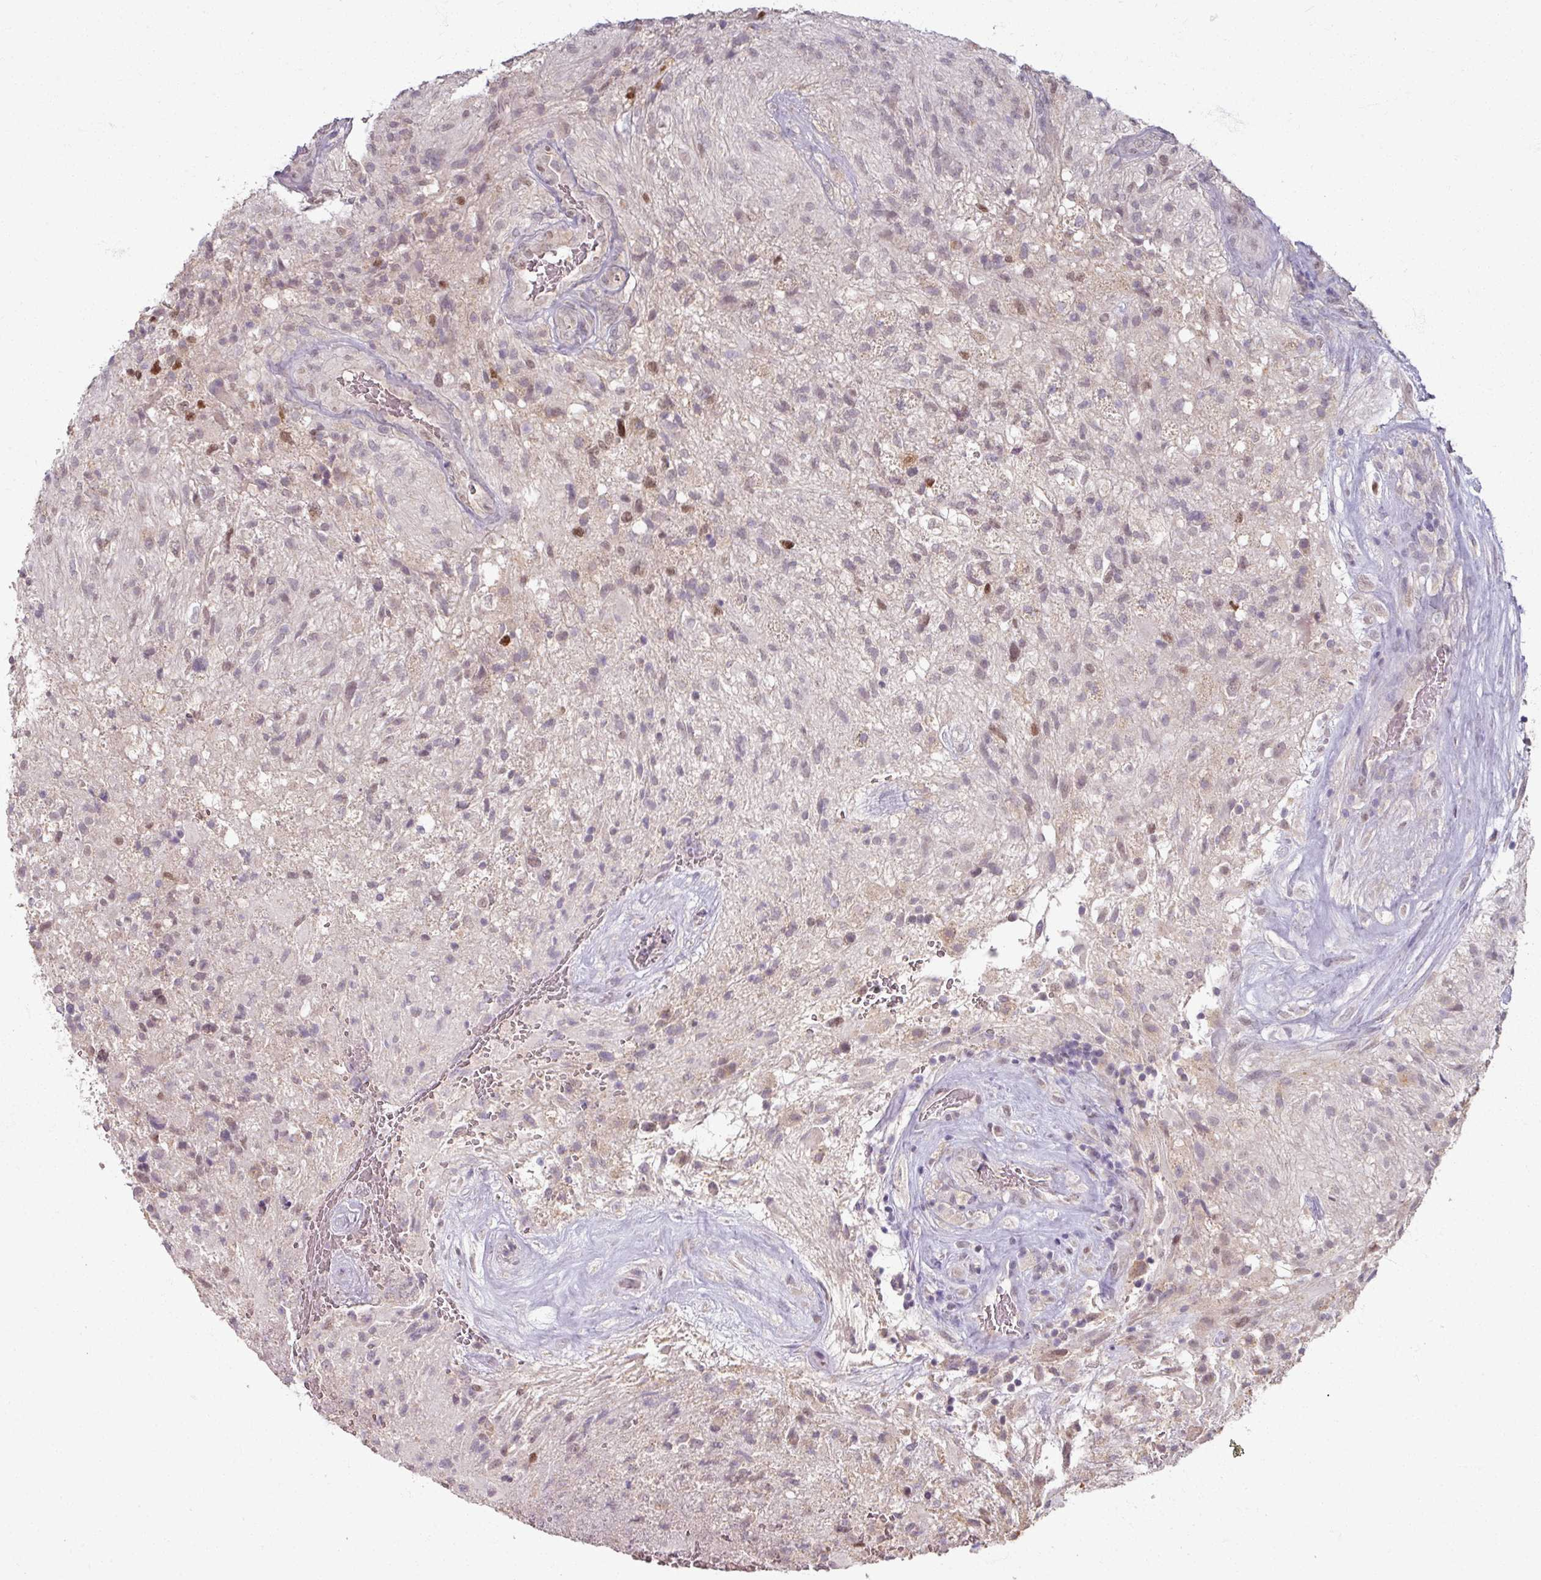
{"staining": {"intensity": "weak", "quantity": "<25%", "location": "cytoplasmic/membranous"}, "tissue": "glioma", "cell_type": "Tumor cells", "image_type": "cancer", "snomed": [{"axis": "morphology", "description": "Glioma, malignant, High grade"}, {"axis": "topography", "description": "Brain"}], "caption": "An immunohistochemistry image of malignant glioma (high-grade) is shown. There is no staining in tumor cells of malignant glioma (high-grade).", "gene": "SOX11", "patient": {"sex": "male", "age": 56}}